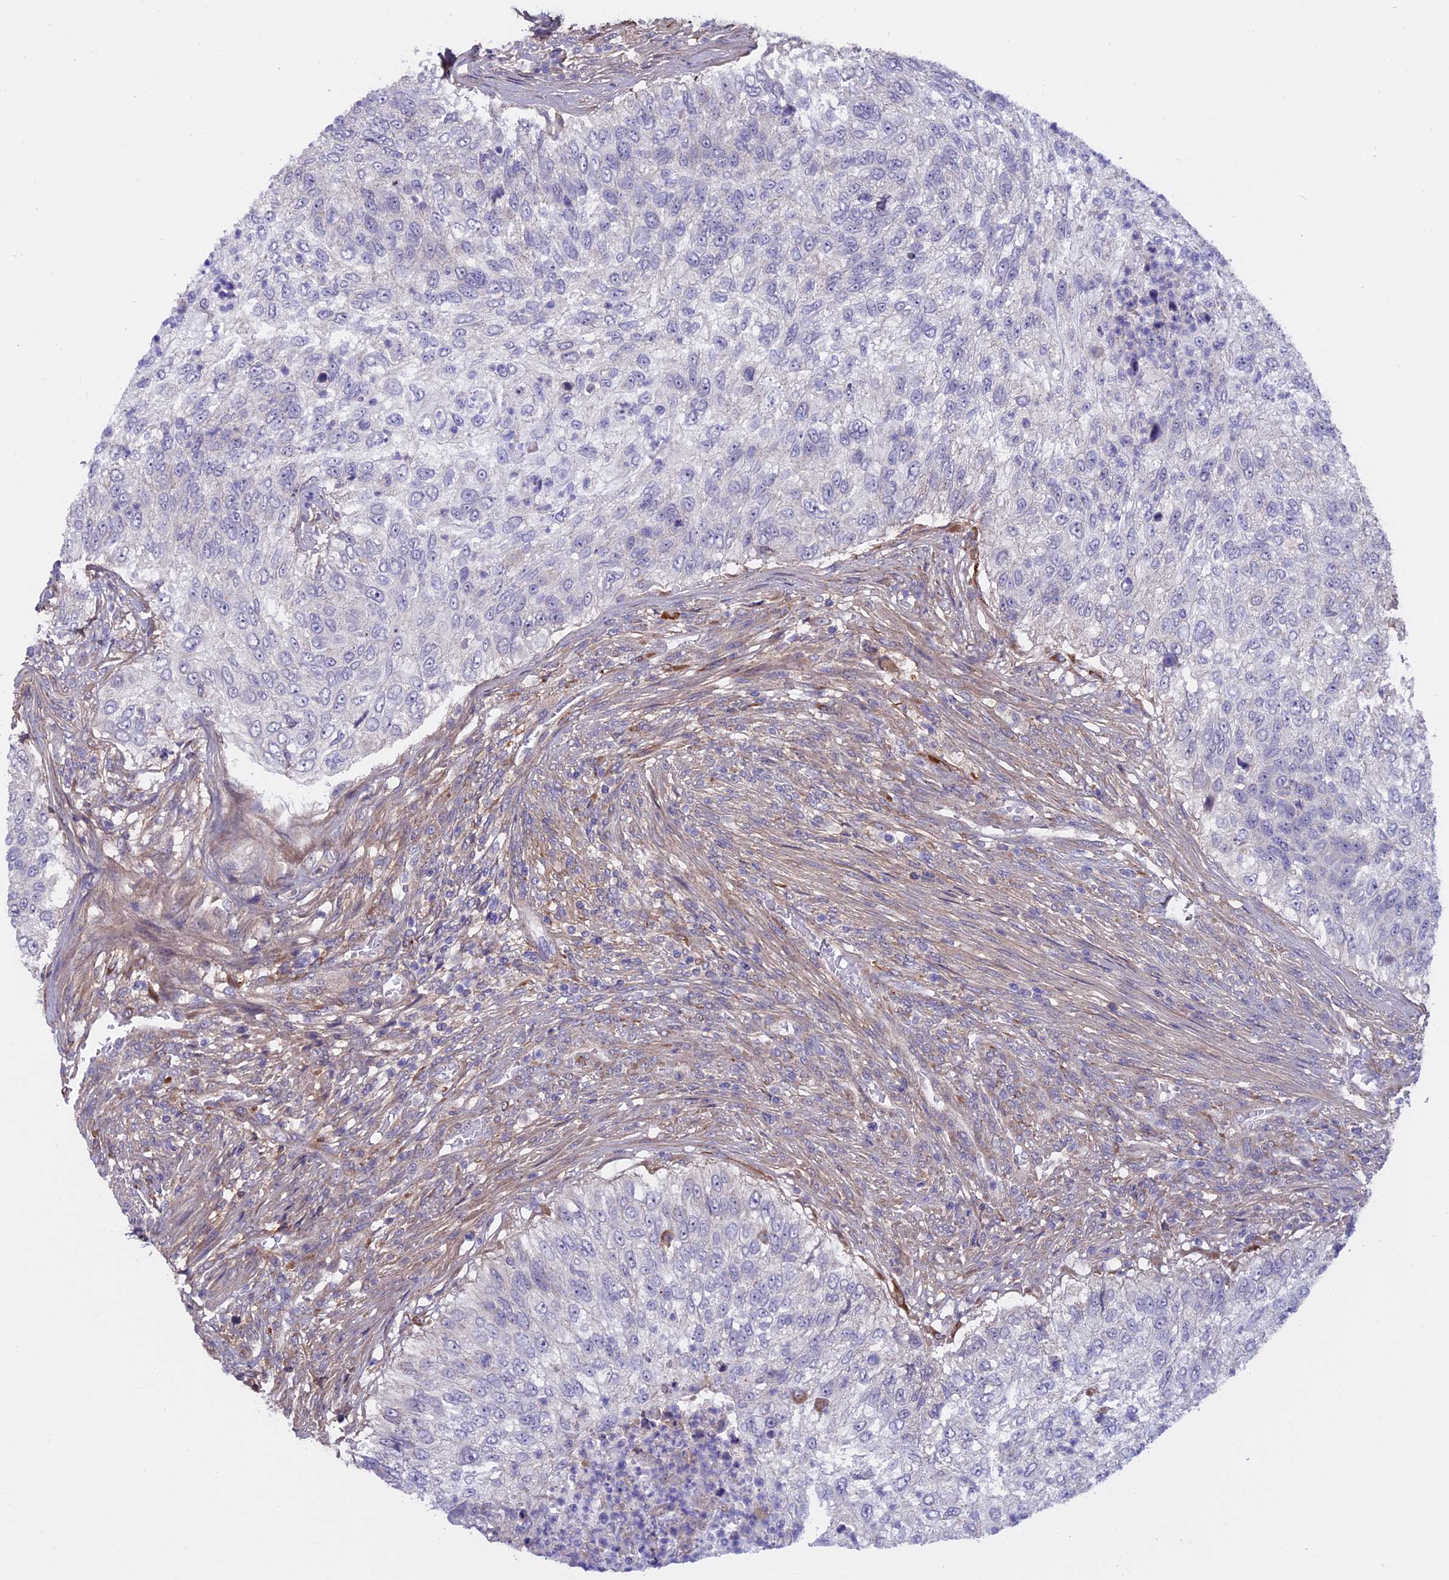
{"staining": {"intensity": "negative", "quantity": "none", "location": "none"}, "tissue": "urothelial cancer", "cell_type": "Tumor cells", "image_type": "cancer", "snomed": [{"axis": "morphology", "description": "Urothelial carcinoma, High grade"}, {"axis": "topography", "description": "Urinary bladder"}], "caption": "This is an IHC histopathology image of urothelial cancer. There is no staining in tumor cells.", "gene": "COL4A3", "patient": {"sex": "female", "age": 60}}